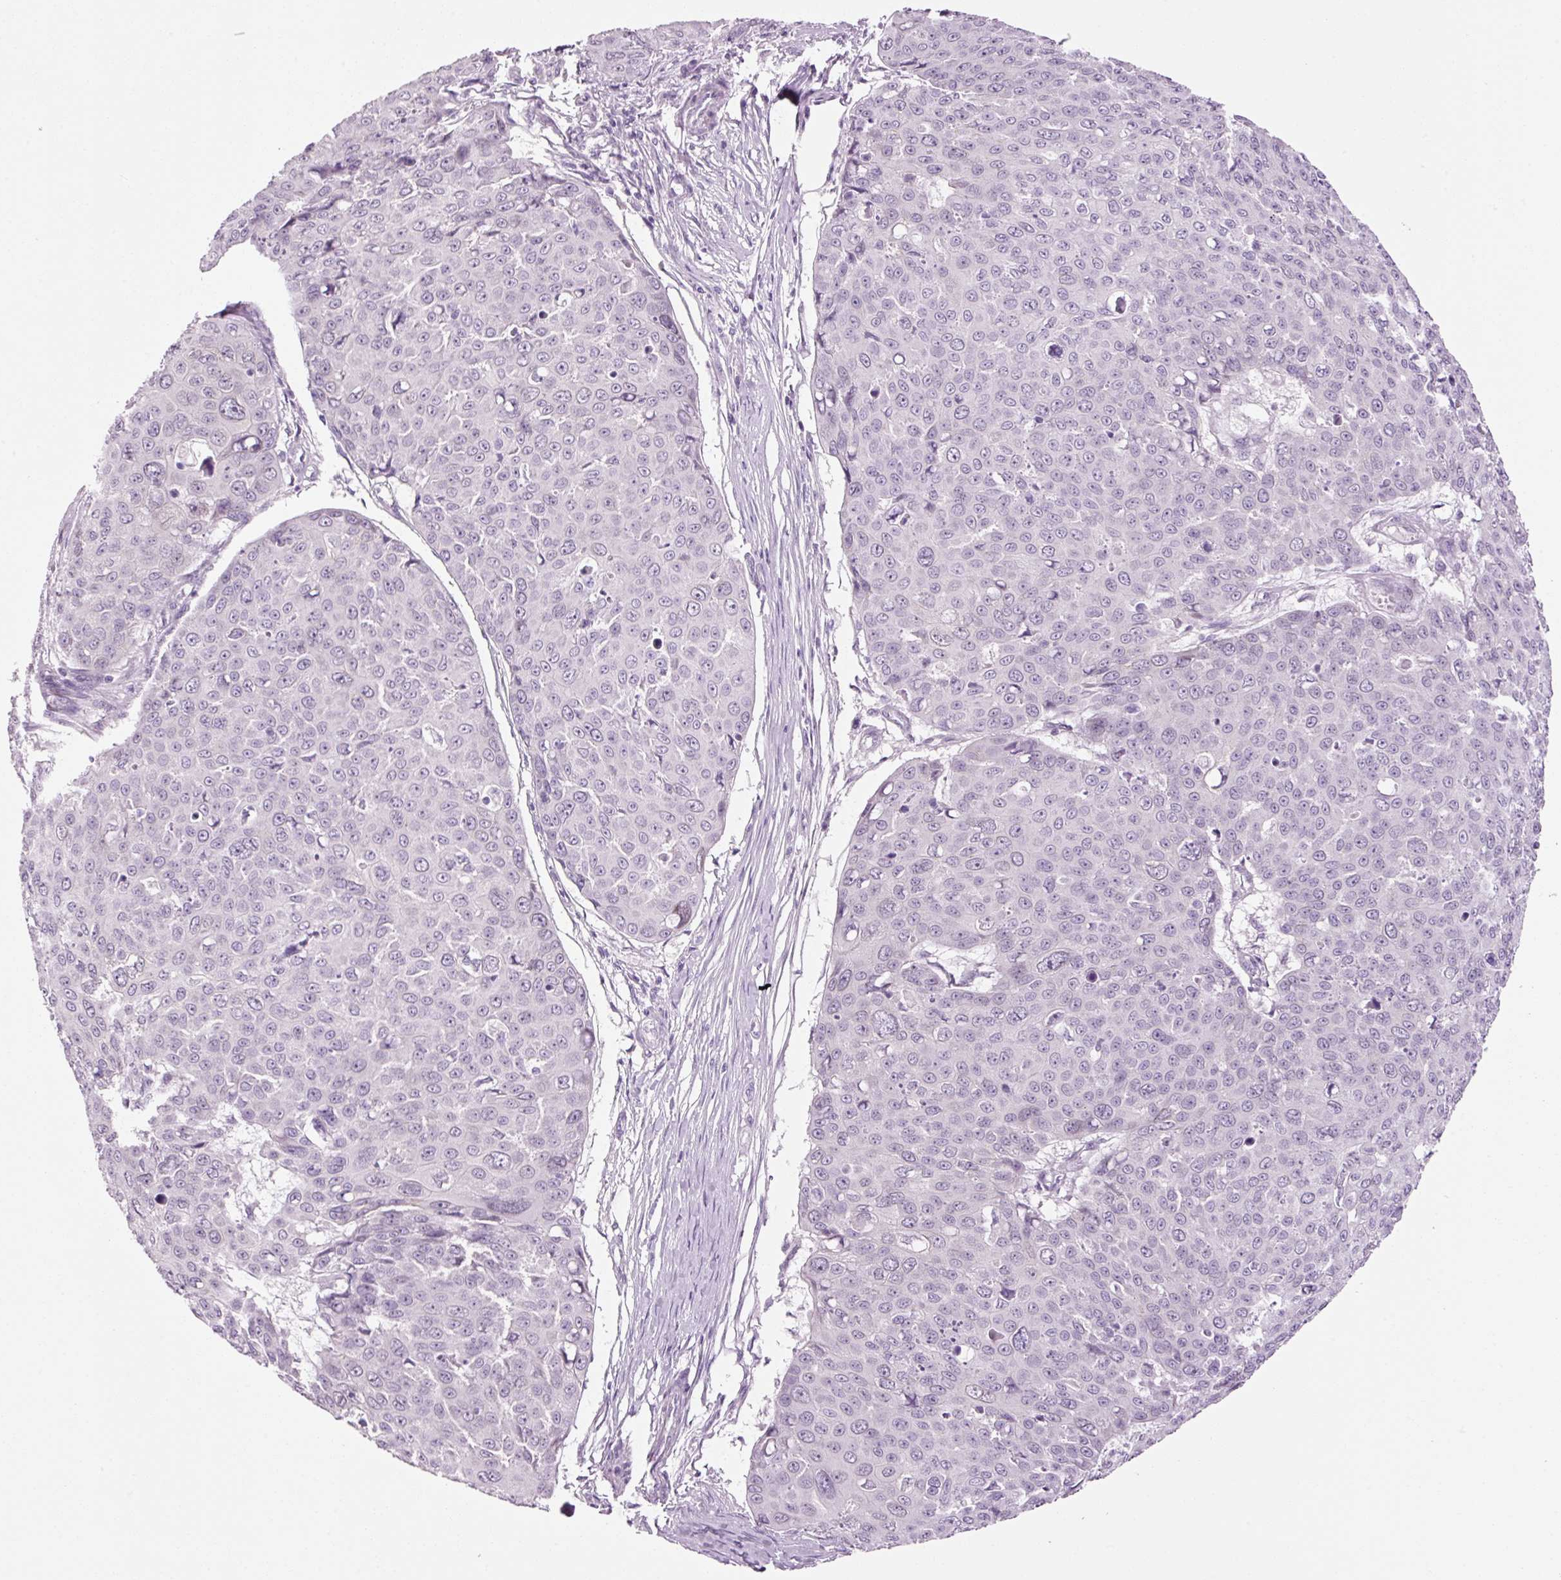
{"staining": {"intensity": "negative", "quantity": "none", "location": "none"}, "tissue": "skin cancer", "cell_type": "Tumor cells", "image_type": "cancer", "snomed": [{"axis": "morphology", "description": "Squamous cell carcinoma, NOS"}, {"axis": "topography", "description": "Skin"}], "caption": "Immunohistochemistry photomicrograph of neoplastic tissue: human squamous cell carcinoma (skin) stained with DAB demonstrates no significant protein expression in tumor cells.", "gene": "ANKRD20A1", "patient": {"sex": "male", "age": 71}}